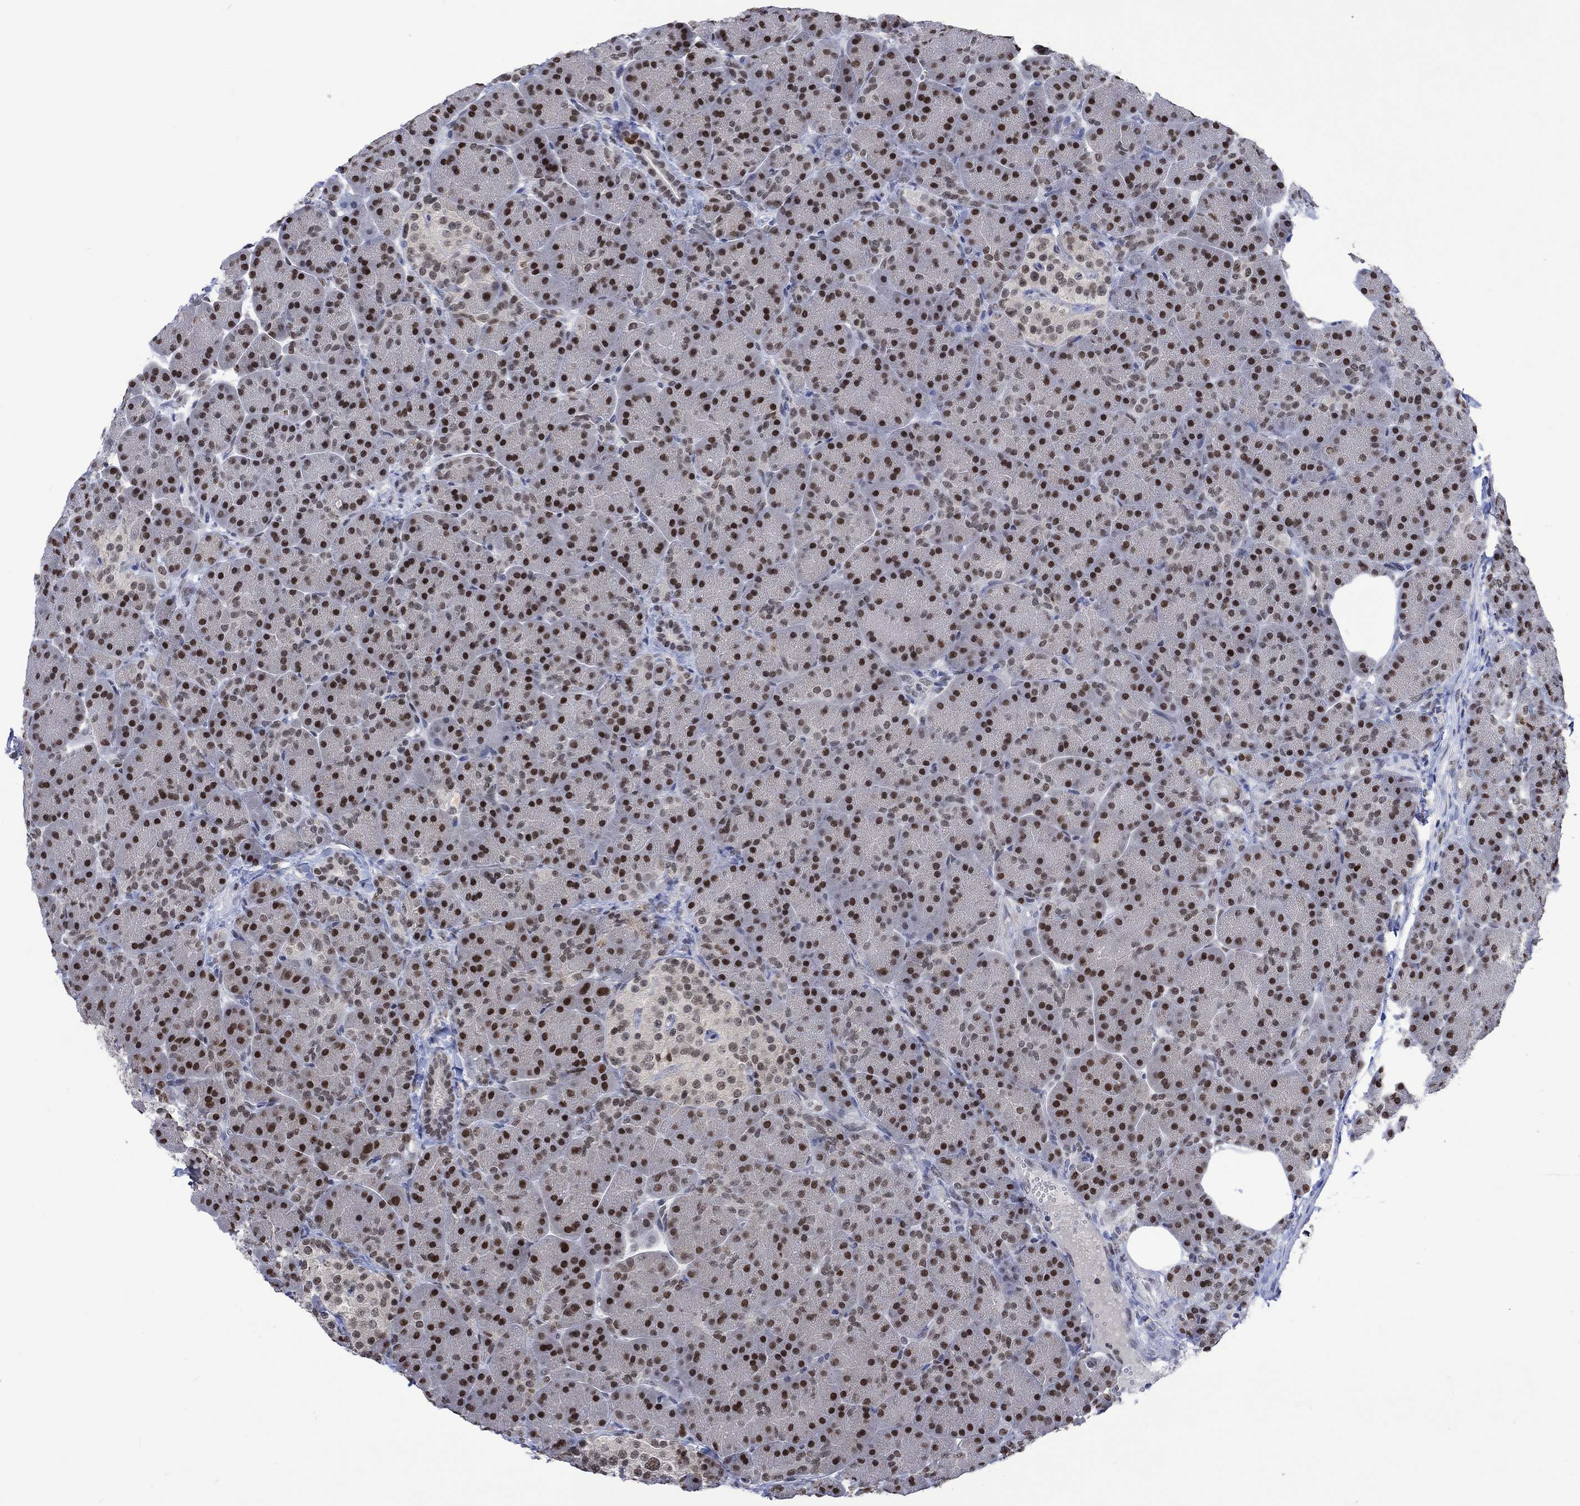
{"staining": {"intensity": "strong", "quantity": "25%-75%", "location": "nuclear"}, "tissue": "pancreas", "cell_type": "Exocrine glandular cells", "image_type": "normal", "snomed": [{"axis": "morphology", "description": "Normal tissue, NOS"}, {"axis": "topography", "description": "Pancreas"}], "caption": "This micrograph demonstrates immunohistochemistry staining of unremarkable human pancreas, with high strong nuclear expression in about 25%-75% of exocrine glandular cells.", "gene": "RAD54L2", "patient": {"sex": "female", "age": 63}}